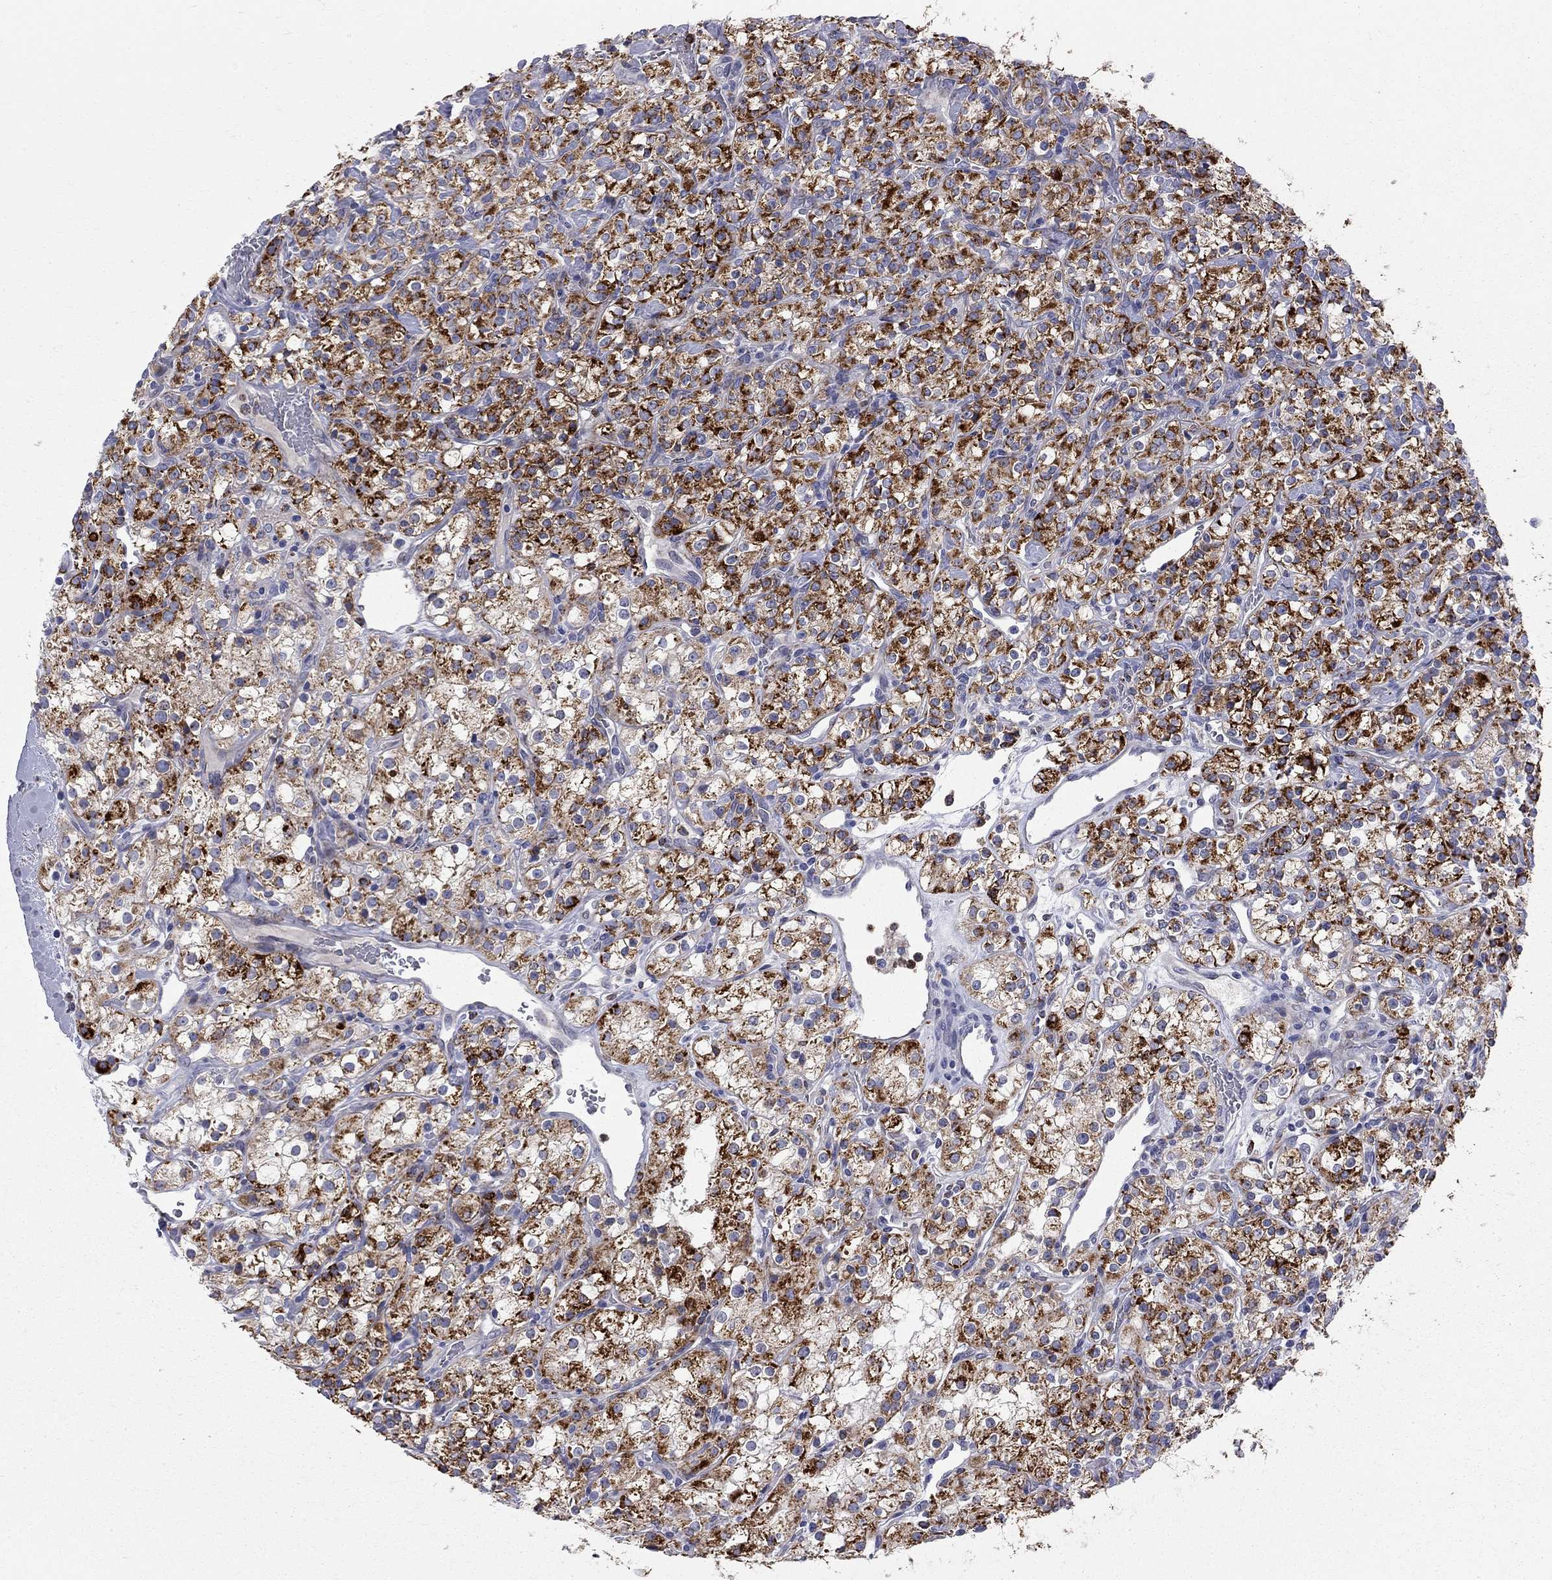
{"staining": {"intensity": "strong", "quantity": ">75%", "location": "cytoplasmic/membranous"}, "tissue": "renal cancer", "cell_type": "Tumor cells", "image_type": "cancer", "snomed": [{"axis": "morphology", "description": "Adenocarcinoma, NOS"}, {"axis": "topography", "description": "Kidney"}], "caption": "A high-resolution image shows immunohistochemistry staining of adenocarcinoma (renal), which displays strong cytoplasmic/membranous expression in about >75% of tumor cells.", "gene": "ACSL1", "patient": {"sex": "male", "age": 77}}